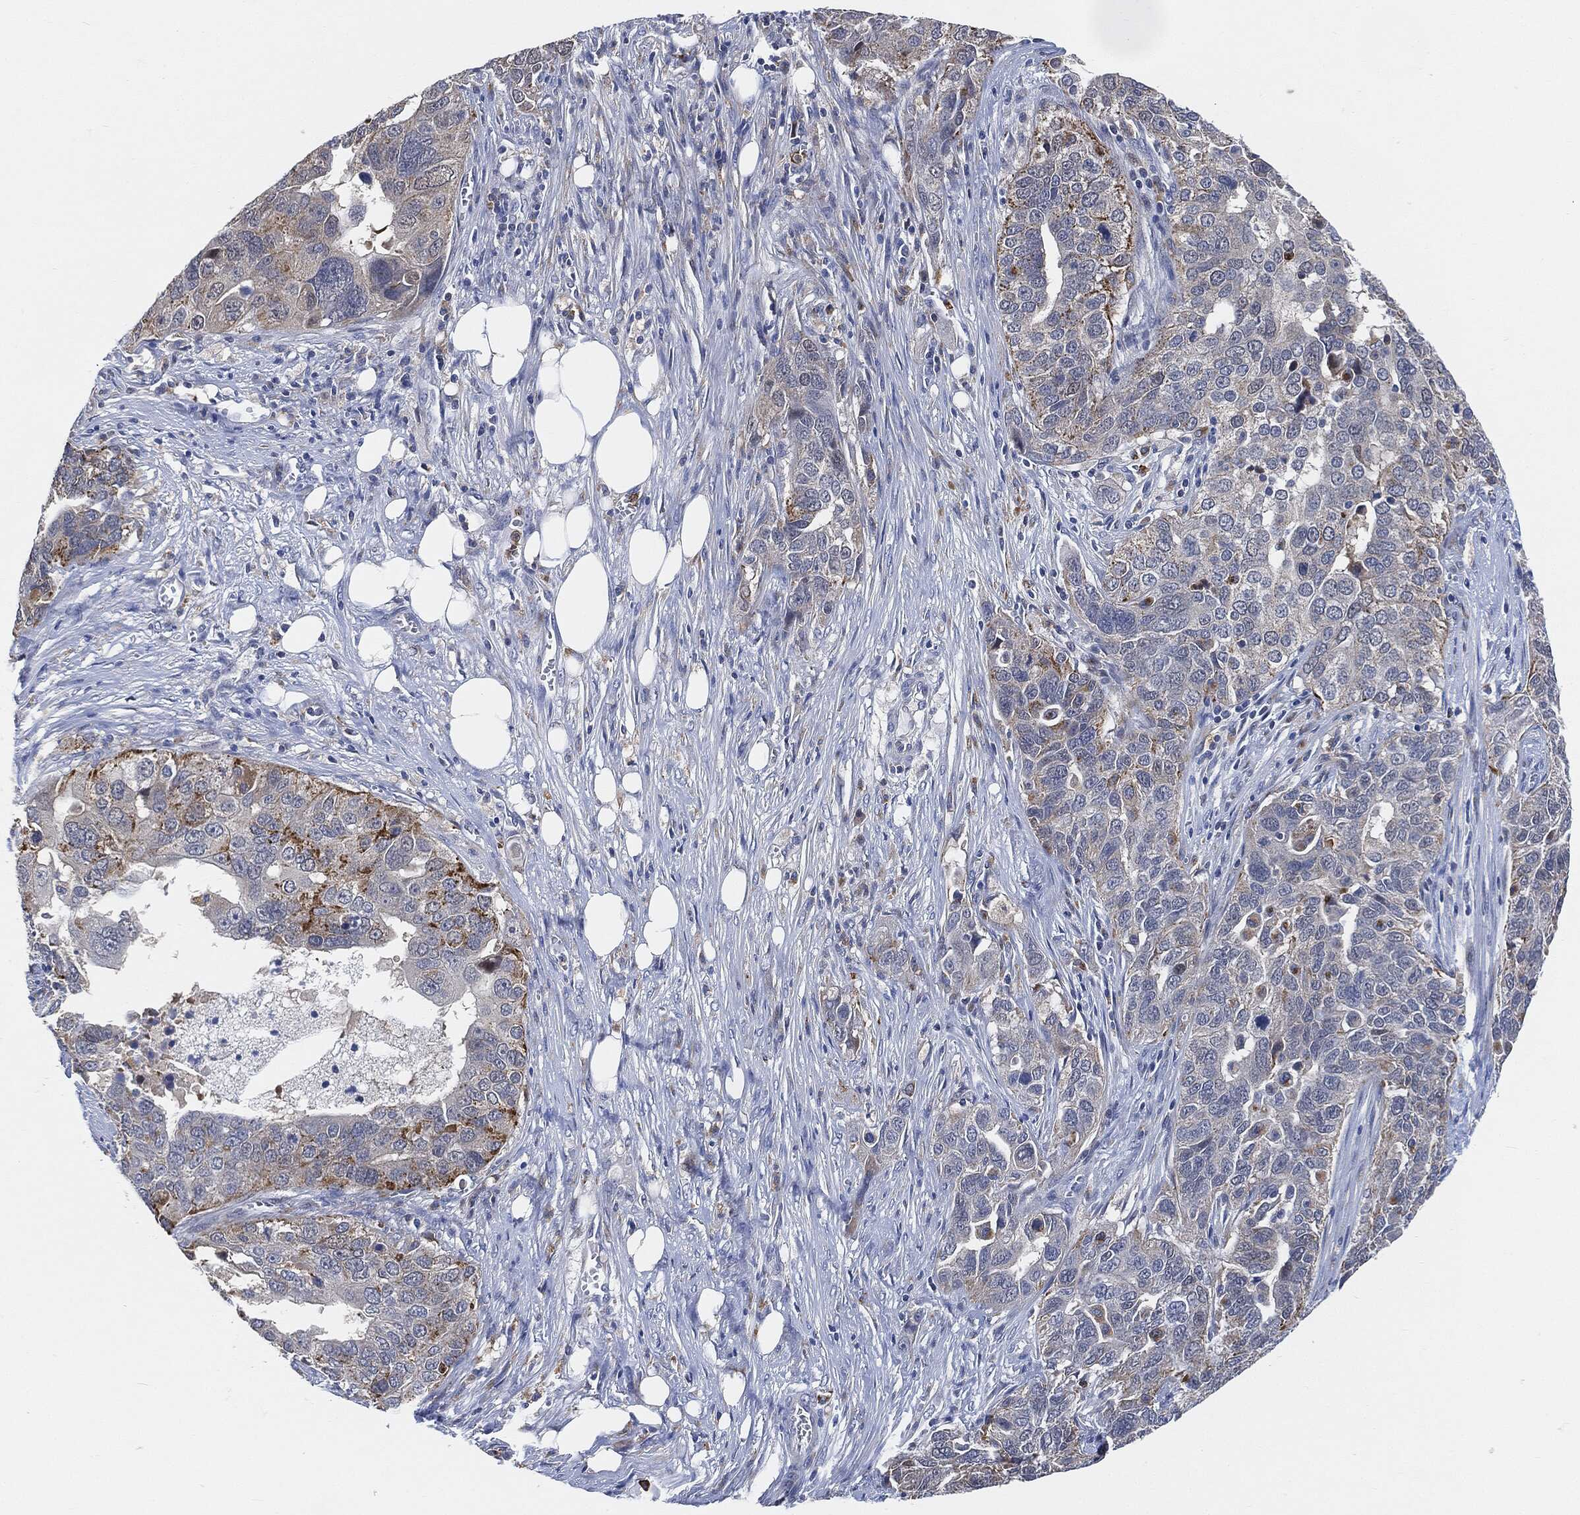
{"staining": {"intensity": "strong", "quantity": "<25%", "location": "cytoplasmic/membranous"}, "tissue": "ovarian cancer", "cell_type": "Tumor cells", "image_type": "cancer", "snomed": [{"axis": "morphology", "description": "Carcinoma, endometroid"}, {"axis": "topography", "description": "Soft tissue"}, {"axis": "topography", "description": "Ovary"}], "caption": "Protein expression analysis of endometroid carcinoma (ovarian) exhibits strong cytoplasmic/membranous staining in approximately <25% of tumor cells. (IHC, brightfield microscopy, high magnification).", "gene": "VSIG4", "patient": {"sex": "female", "age": 52}}